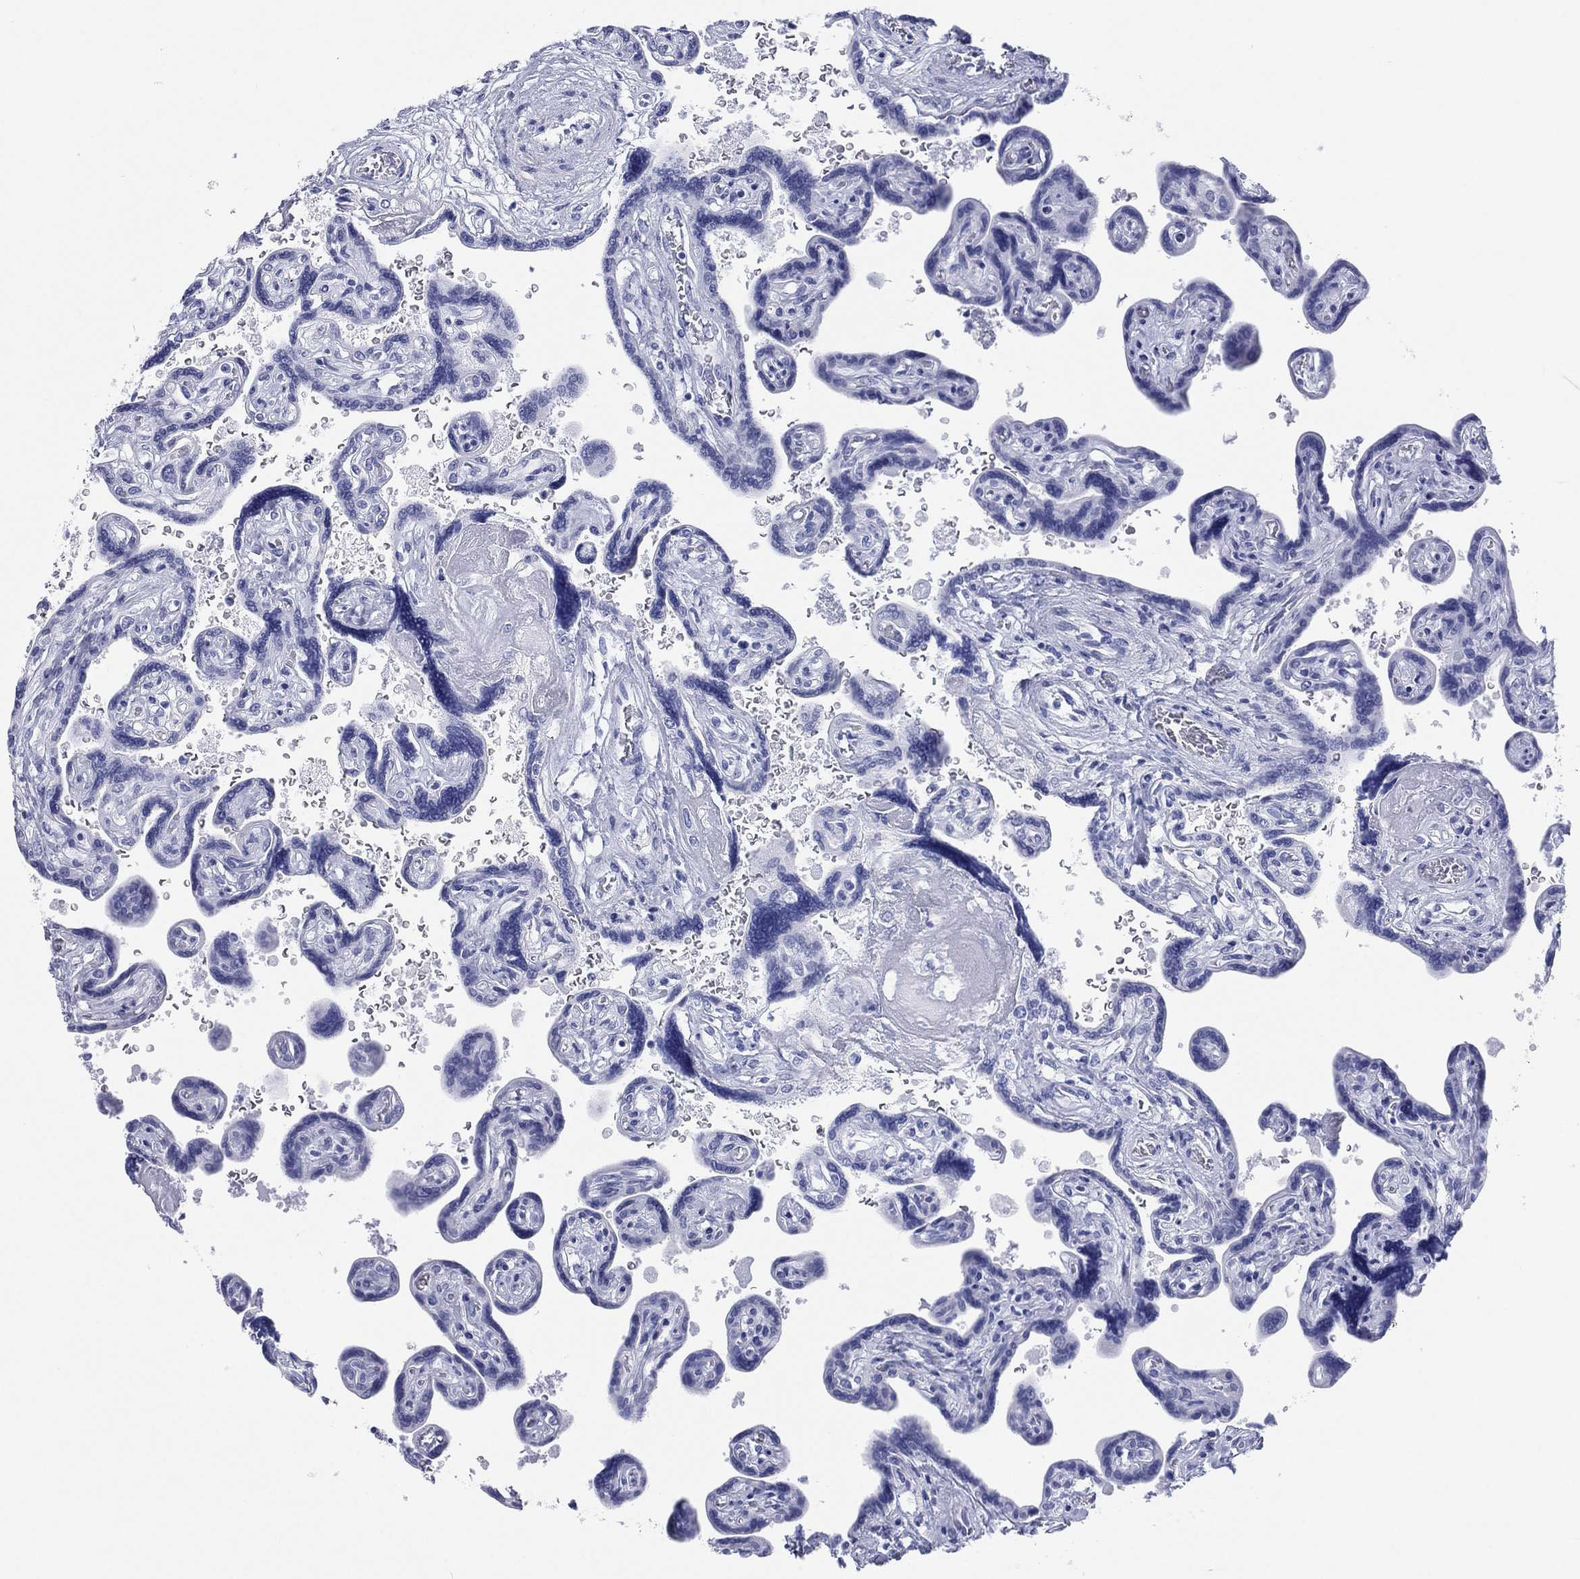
{"staining": {"intensity": "negative", "quantity": "none", "location": "none"}, "tissue": "placenta", "cell_type": "Decidual cells", "image_type": "normal", "snomed": [{"axis": "morphology", "description": "Normal tissue, NOS"}, {"axis": "topography", "description": "Placenta"}], "caption": "A high-resolution histopathology image shows immunohistochemistry (IHC) staining of unremarkable placenta, which reveals no significant staining in decidual cells. Brightfield microscopy of immunohistochemistry stained with DAB (brown) and hematoxylin (blue), captured at high magnification.", "gene": "CD79A", "patient": {"sex": "female", "age": 32}}